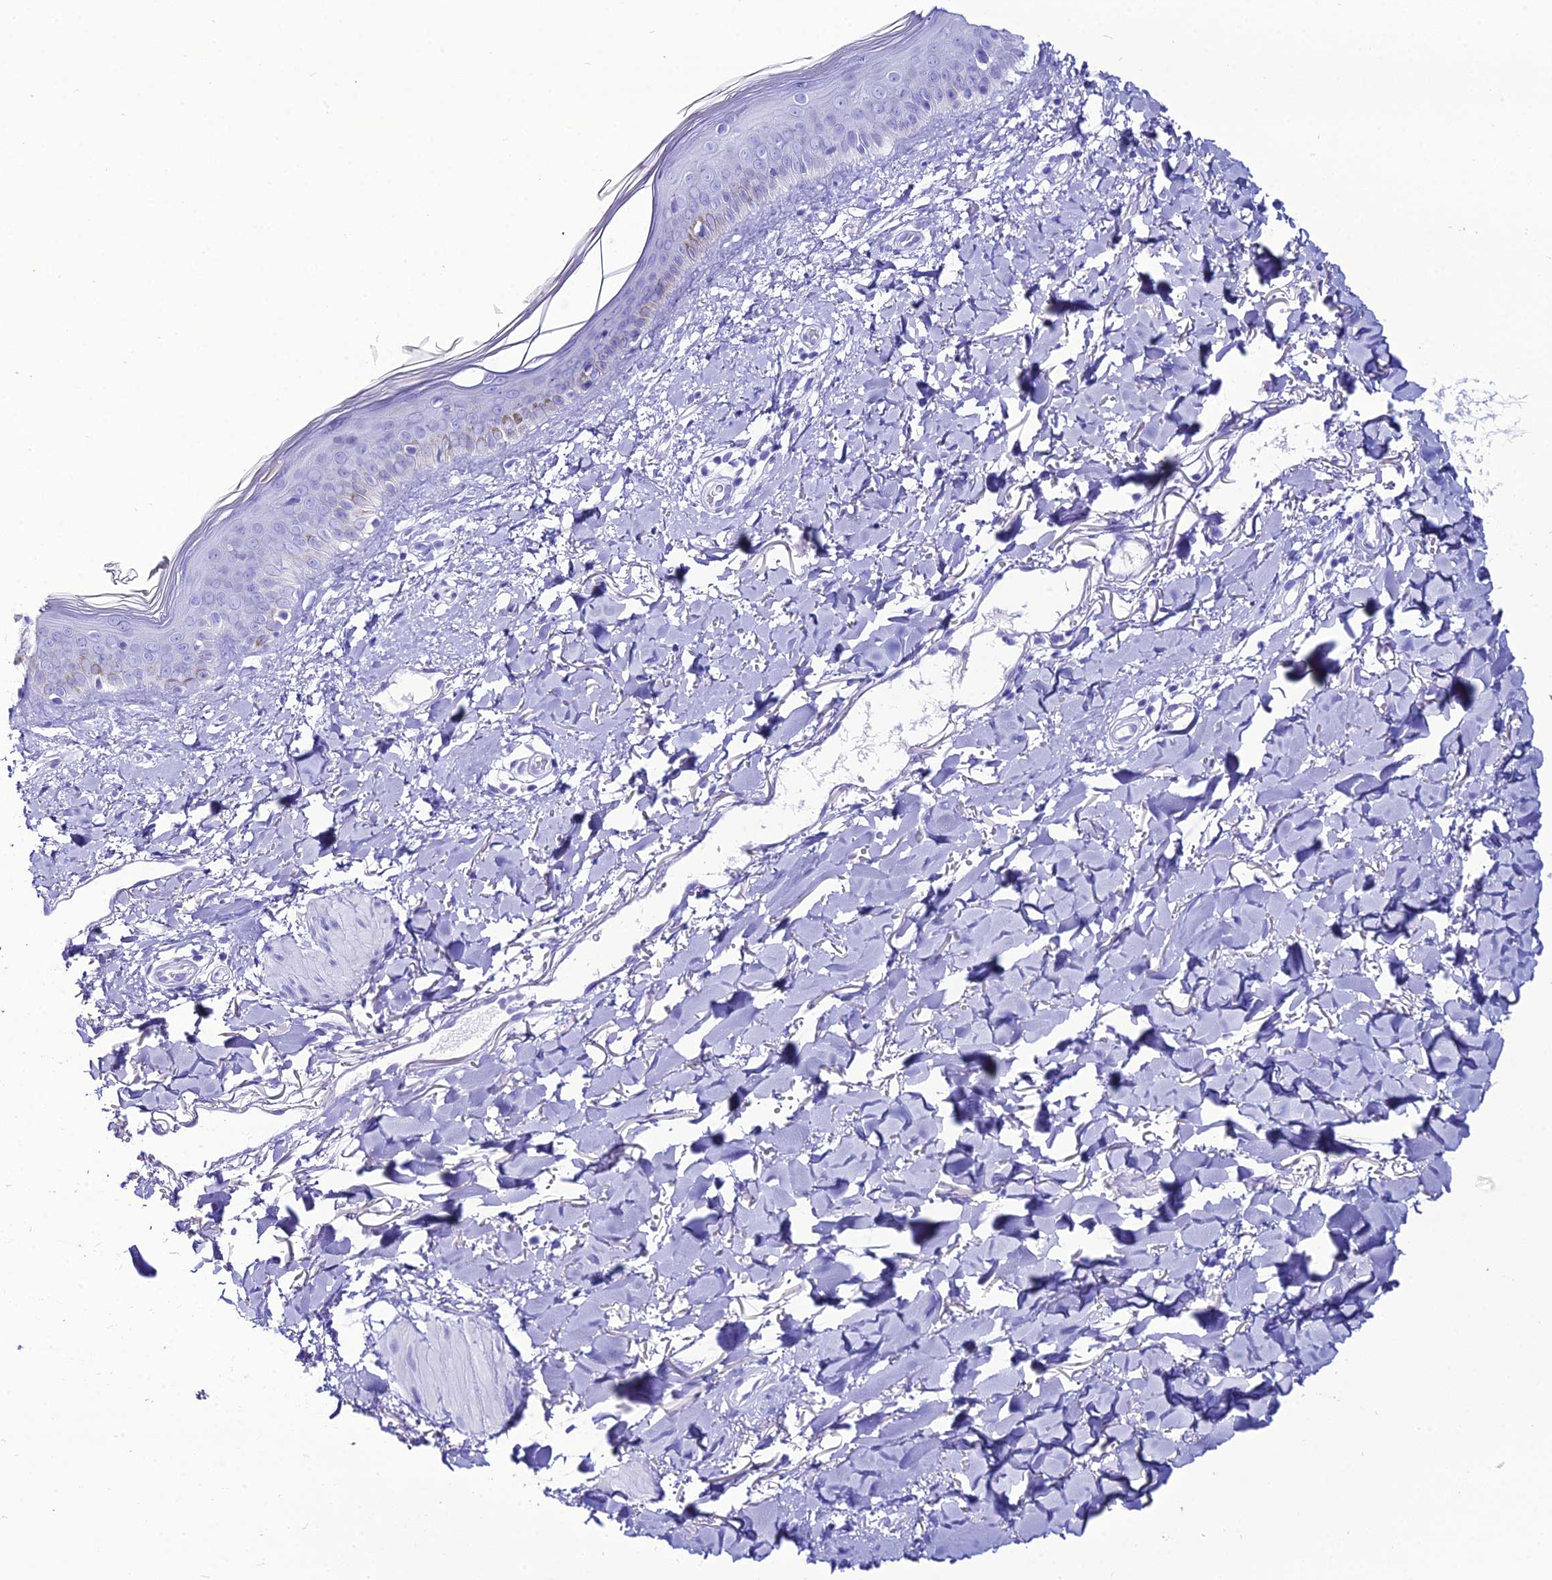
{"staining": {"intensity": "negative", "quantity": "none", "location": "none"}, "tissue": "skin", "cell_type": "Fibroblasts", "image_type": "normal", "snomed": [{"axis": "morphology", "description": "Normal tissue, NOS"}, {"axis": "topography", "description": "Skin"}], "caption": "IHC of normal skin reveals no positivity in fibroblasts. (DAB immunohistochemistry, high magnification).", "gene": "PNMA5", "patient": {"sex": "female", "age": 58}}